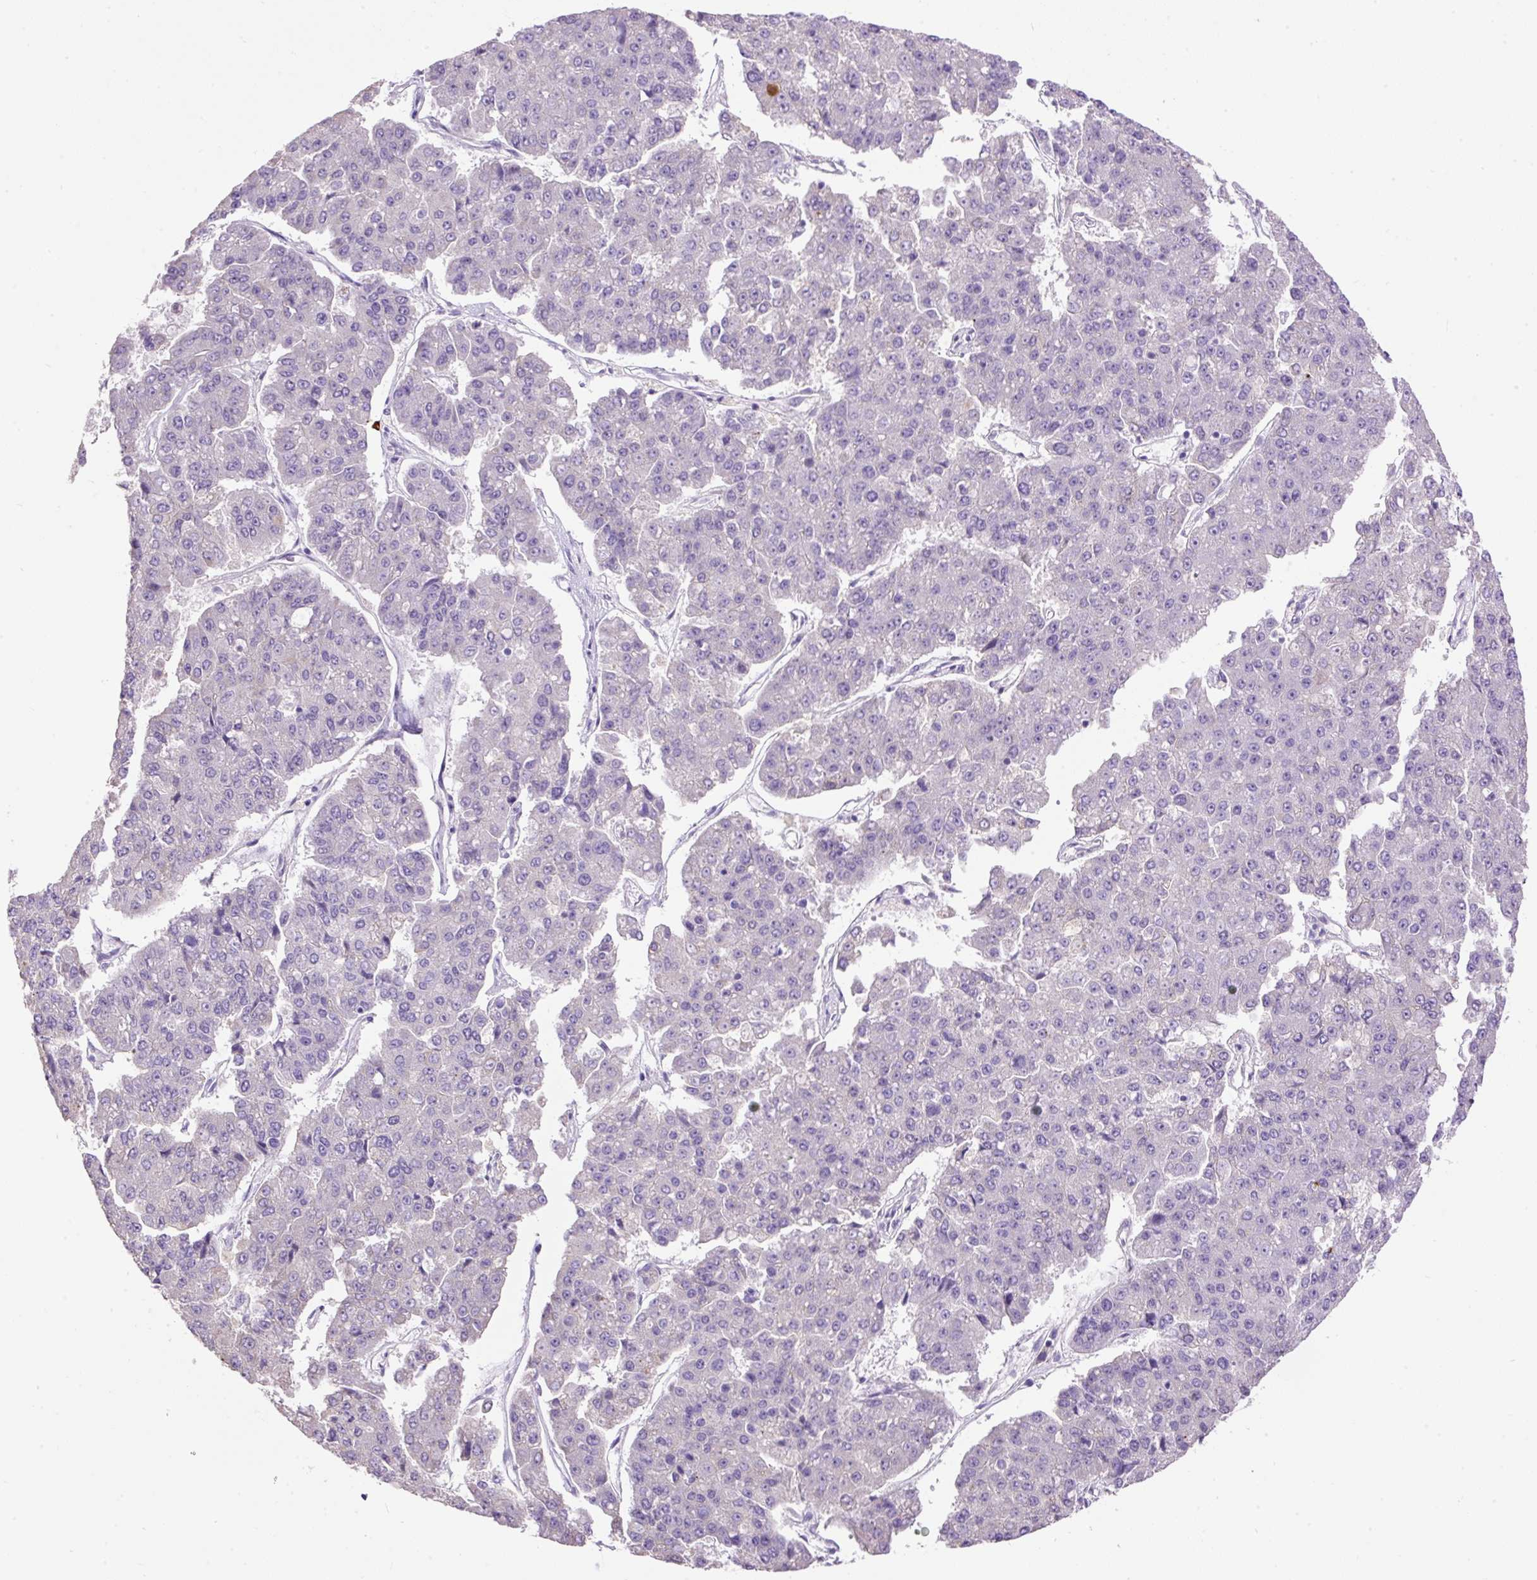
{"staining": {"intensity": "negative", "quantity": "none", "location": "none"}, "tissue": "pancreatic cancer", "cell_type": "Tumor cells", "image_type": "cancer", "snomed": [{"axis": "morphology", "description": "Adenocarcinoma, NOS"}, {"axis": "topography", "description": "Pancreas"}], "caption": "Pancreatic cancer (adenocarcinoma) was stained to show a protein in brown. There is no significant expression in tumor cells.", "gene": "MAGEB16", "patient": {"sex": "male", "age": 50}}